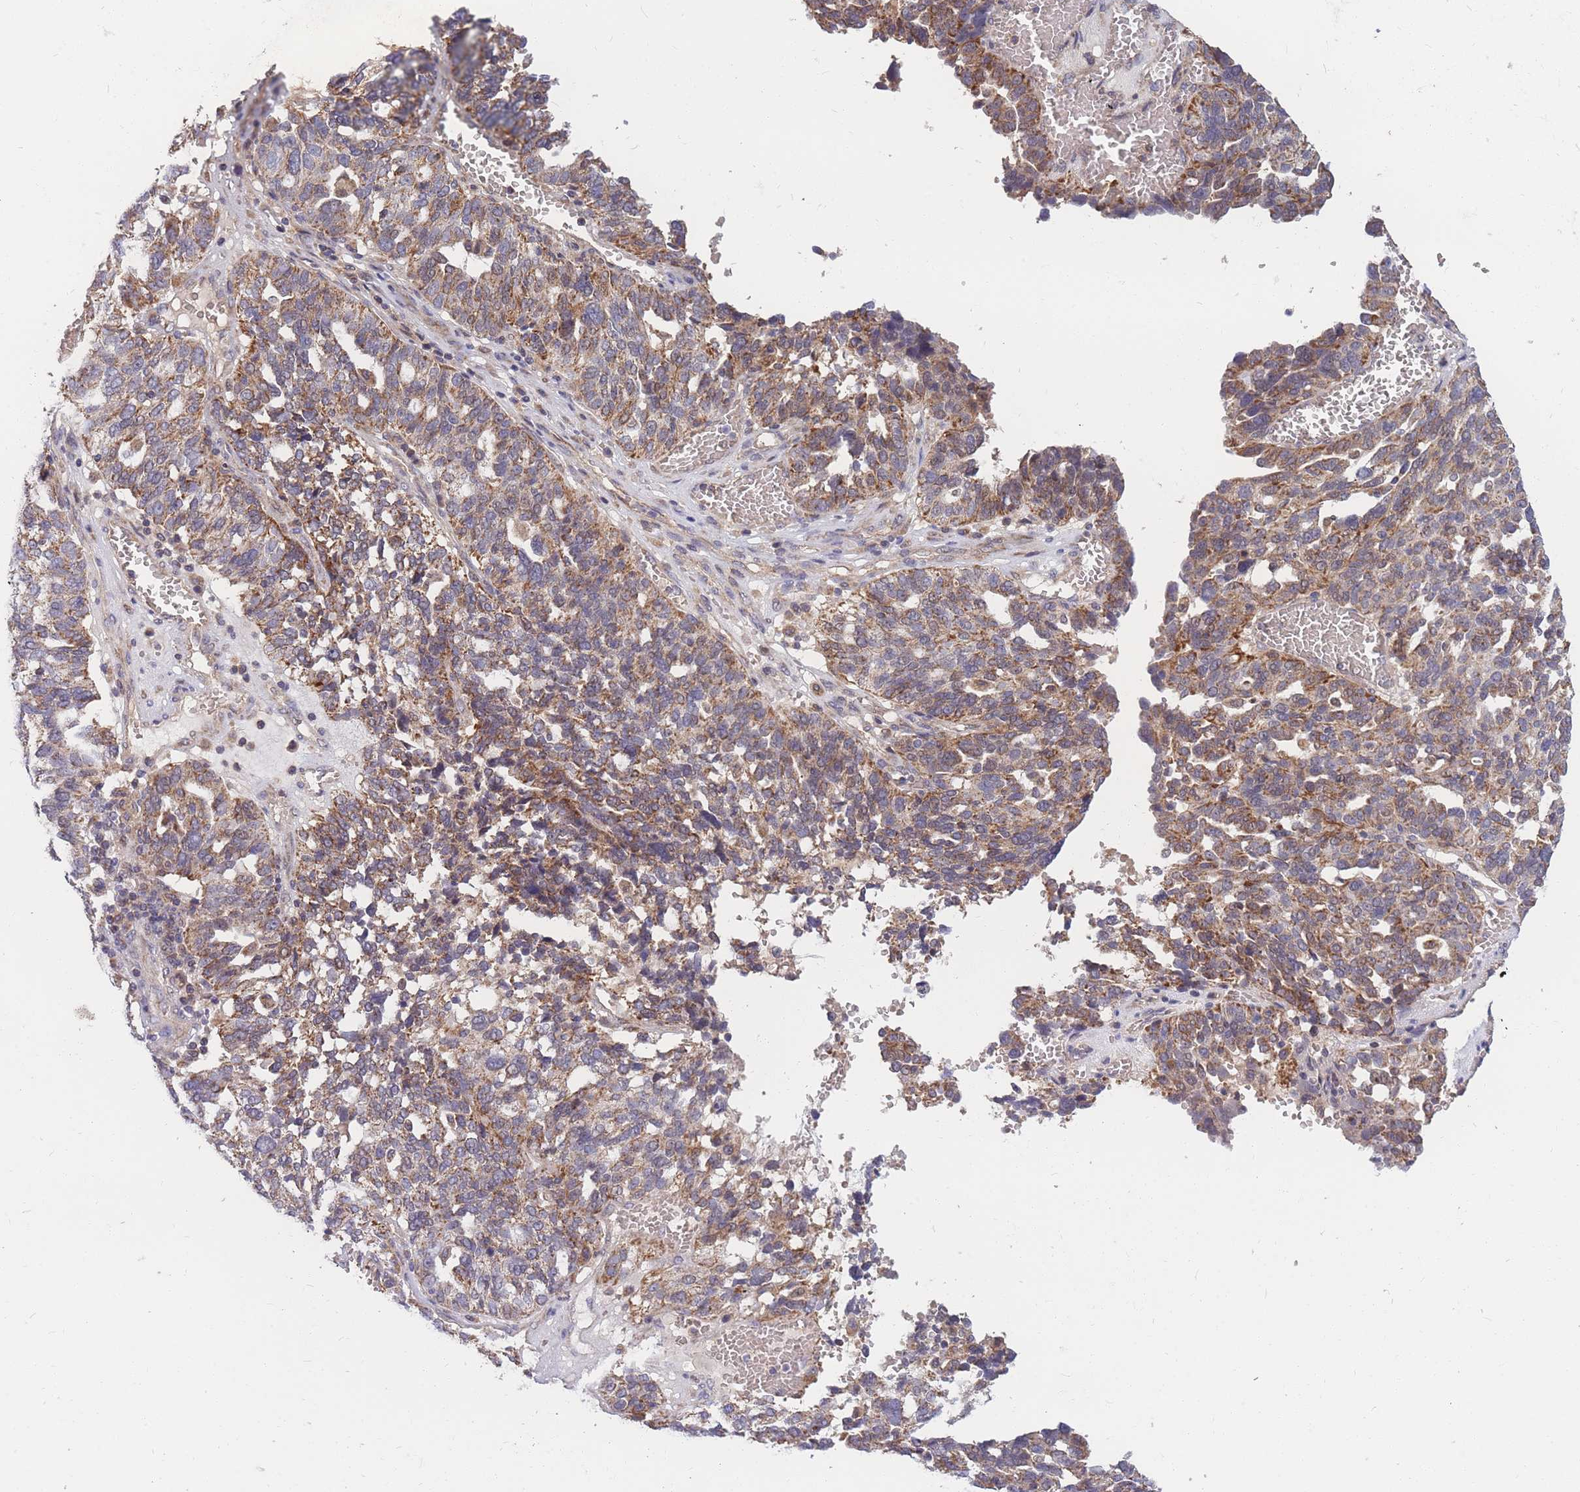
{"staining": {"intensity": "moderate", "quantity": "25%-75%", "location": "cytoplasmic/membranous"}, "tissue": "ovarian cancer", "cell_type": "Tumor cells", "image_type": "cancer", "snomed": [{"axis": "morphology", "description": "Cystadenocarcinoma, serous, NOS"}, {"axis": "topography", "description": "Ovary"}], "caption": "DAB immunohistochemical staining of ovarian serous cystadenocarcinoma demonstrates moderate cytoplasmic/membranous protein staining in approximately 25%-75% of tumor cells.", "gene": "PTPMT1", "patient": {"sex": "female", "age": 59}}